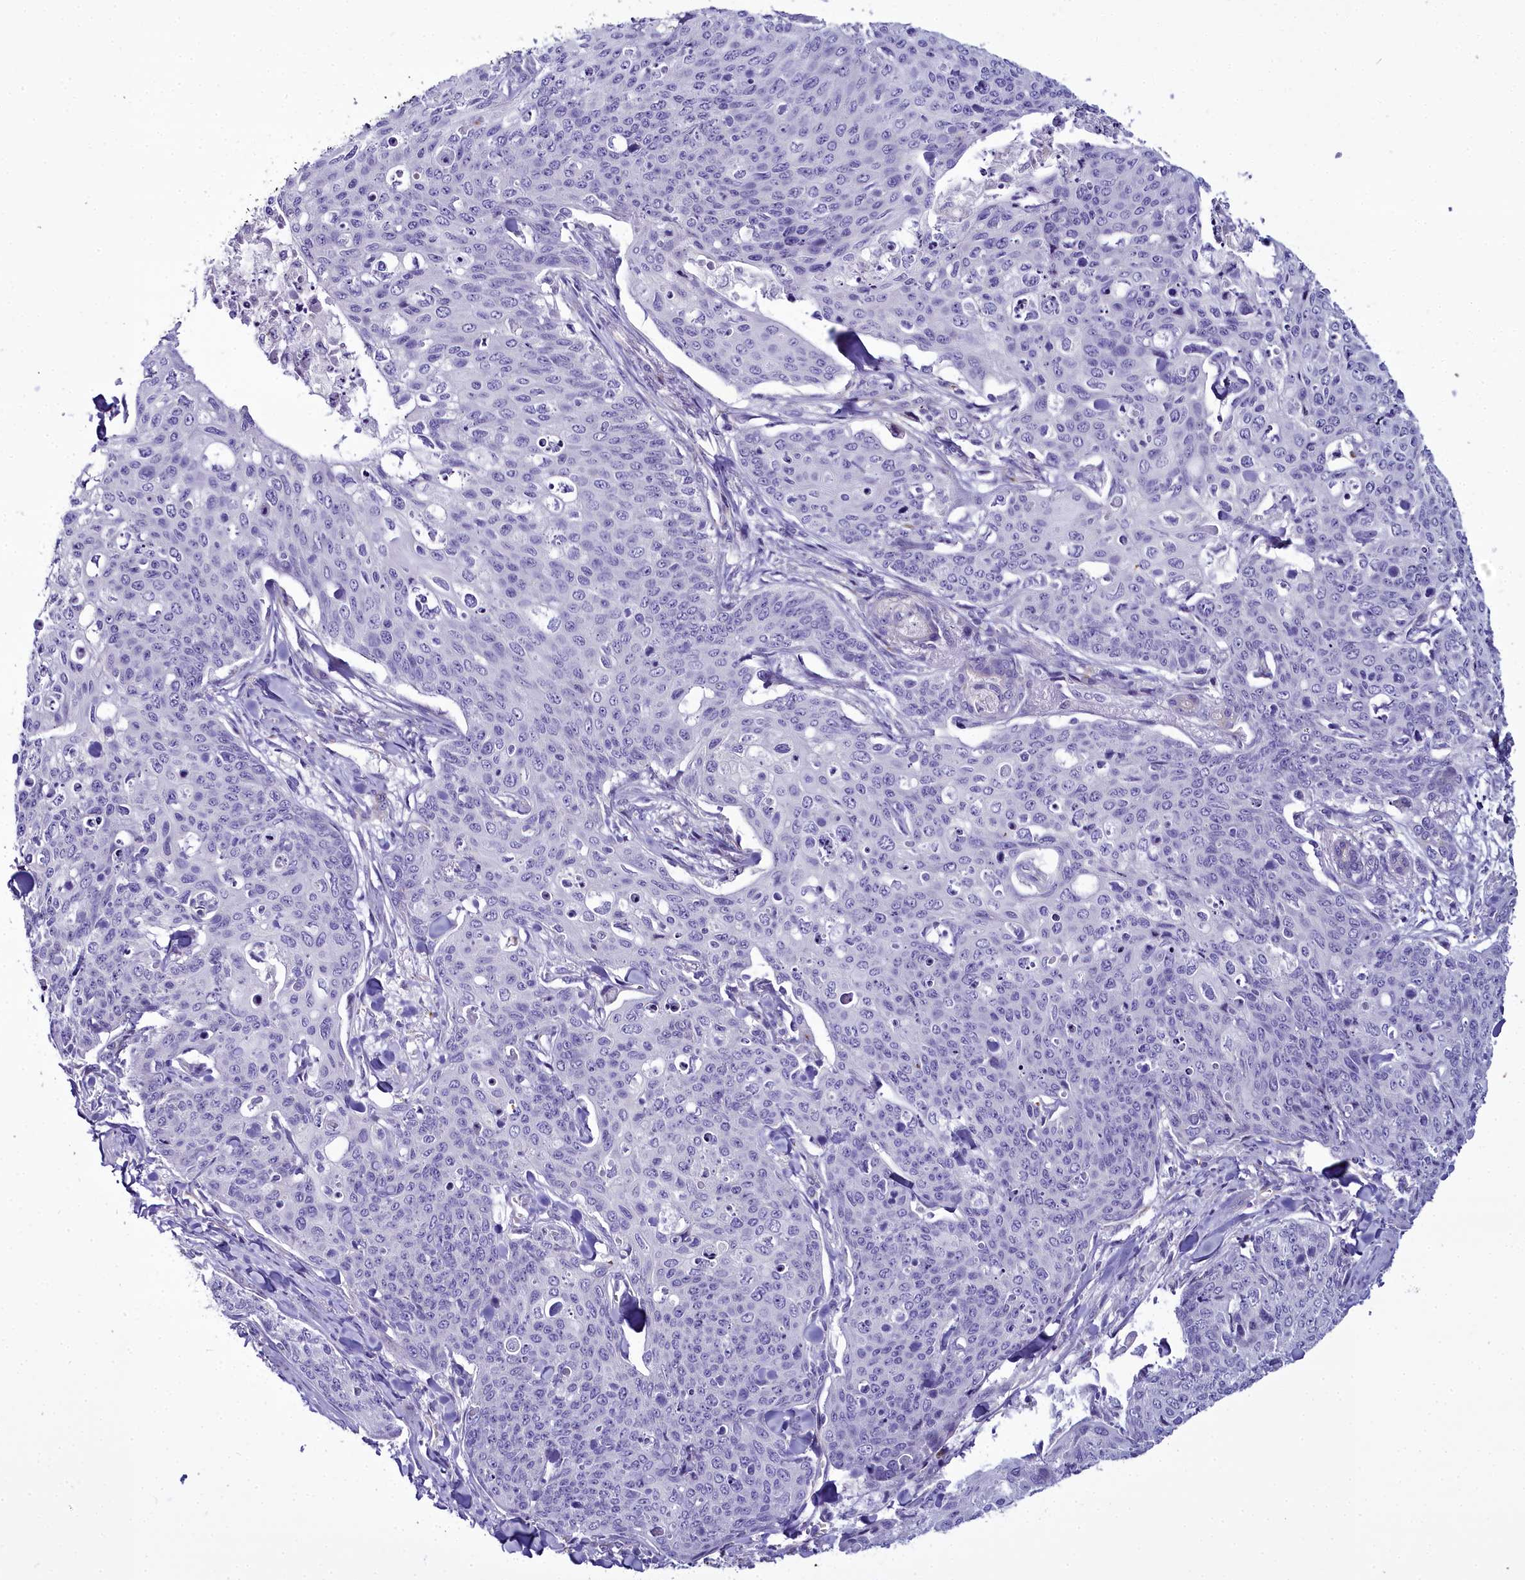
{"staining": {"intensity": "negative", "quantity": "none", "location": "none"}, "tissue": "skin cancer", "cell_type": "Tumor cells", "image_type": "cancer", "snomed": [{"axis": "morphology", "description": "Squamous cell carcinoma, NOS"}, {"axis": "topography", "description": "Skin"}, {"axis": "topography", "description": "Vulva"}], "caption": "Tumor cells show no significant staining in skin squamous cell carcinoma.", "gene": "TIMM22", "patient": {"sex": "female", "age": 85}}